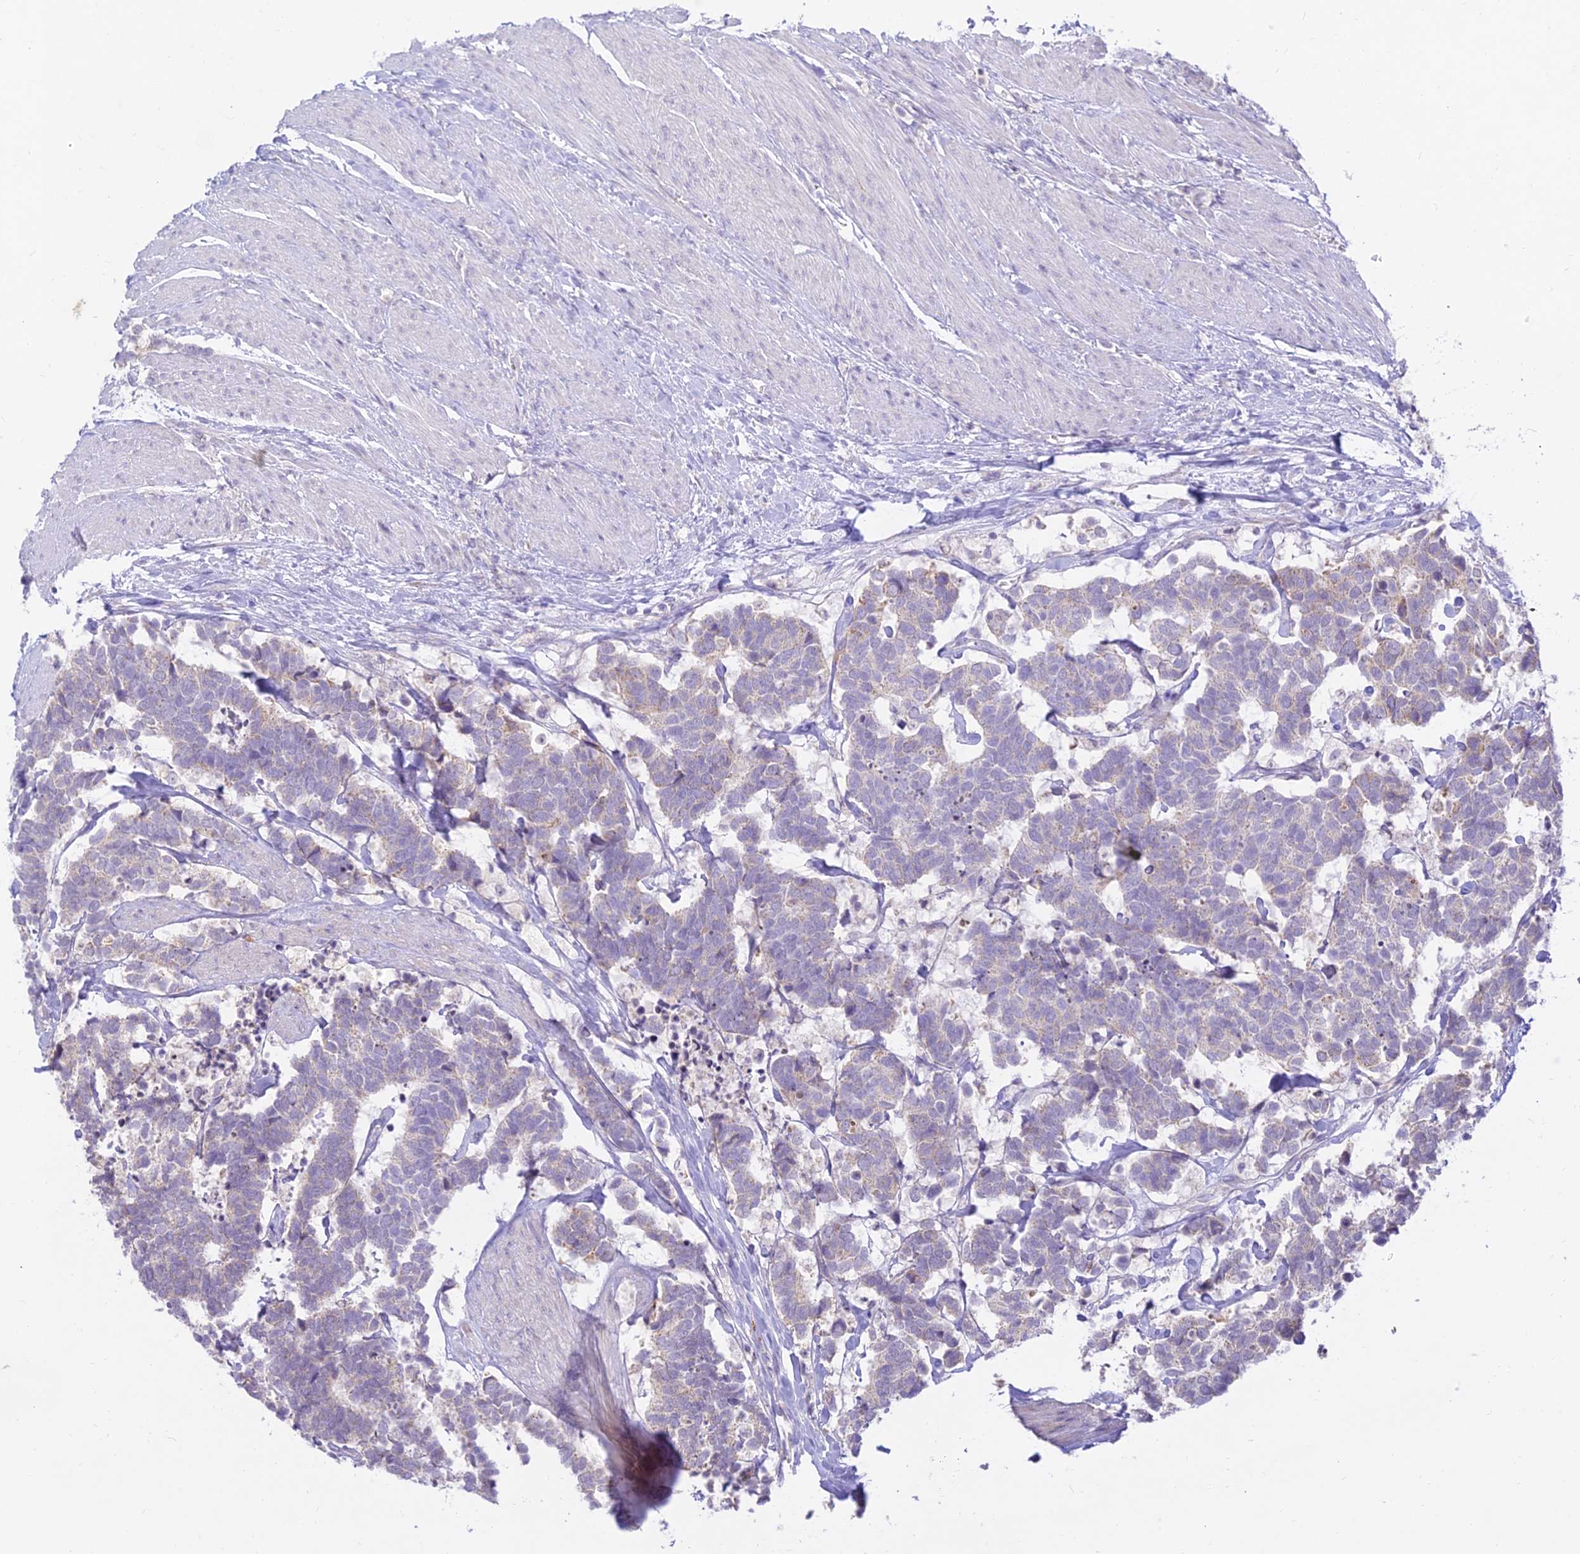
{"staining": {"intensity": "negative", "quantity": "none", "location": "none"}, "tissue": "carcinoid", "cell_type": "Tumor cells", "image_type": "cancer", "snomed": [{"axis": "morphology", "description": "Carcinoma, NOS"}, {"axis": "morphology", "description": "Carcinoid, malignant, NOS"}, {"axis": "topography", "description": "Urinary bladder"}], "caption": "IHC histopathology image of neoplastic tissue: human carcinoma stained with DAB displays no significant protein expression in tumor cells.", "gene": "TMEM40", "patient": {"sex": "male", "age": 57}}